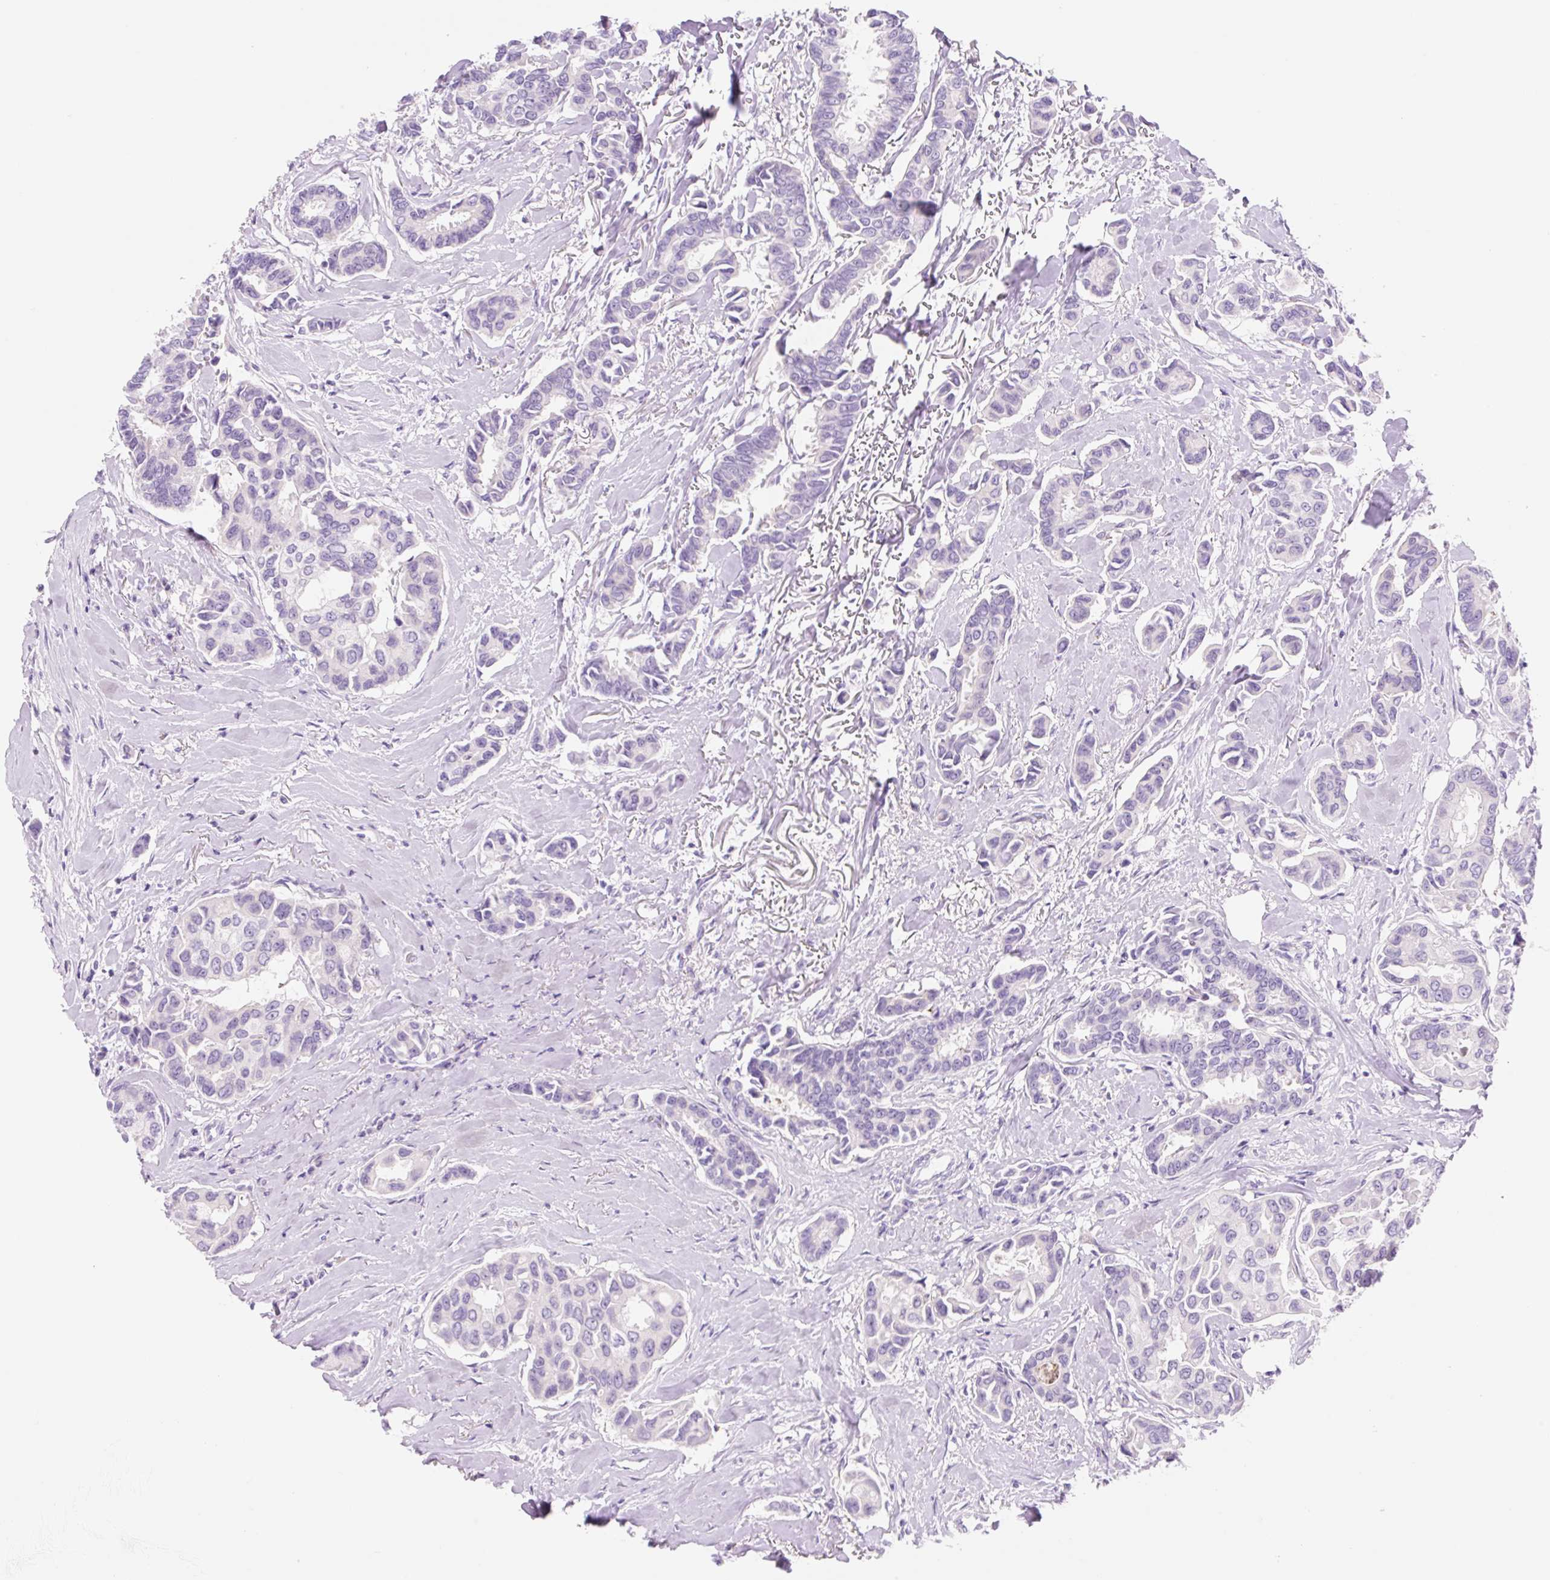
{"staining": {"intensity": "negative", "quantity": "none", "location": "none"}, "tissue": "breast cancer", "cell_type": "Tumor cells", "image_type": "cancer", "snomed": [{"axis": "morphology", "description": "Duct carcinoma"}, {"axis": "topography", "description": "Breast"}], "caption": "Immunohistochemistry image of human breast invasive ductal carcinoma stained for a protein (brown), which shows no expression in tumor cells.", "gene": "ZNF121", "patient": {"sex": "female", "age": 73}}